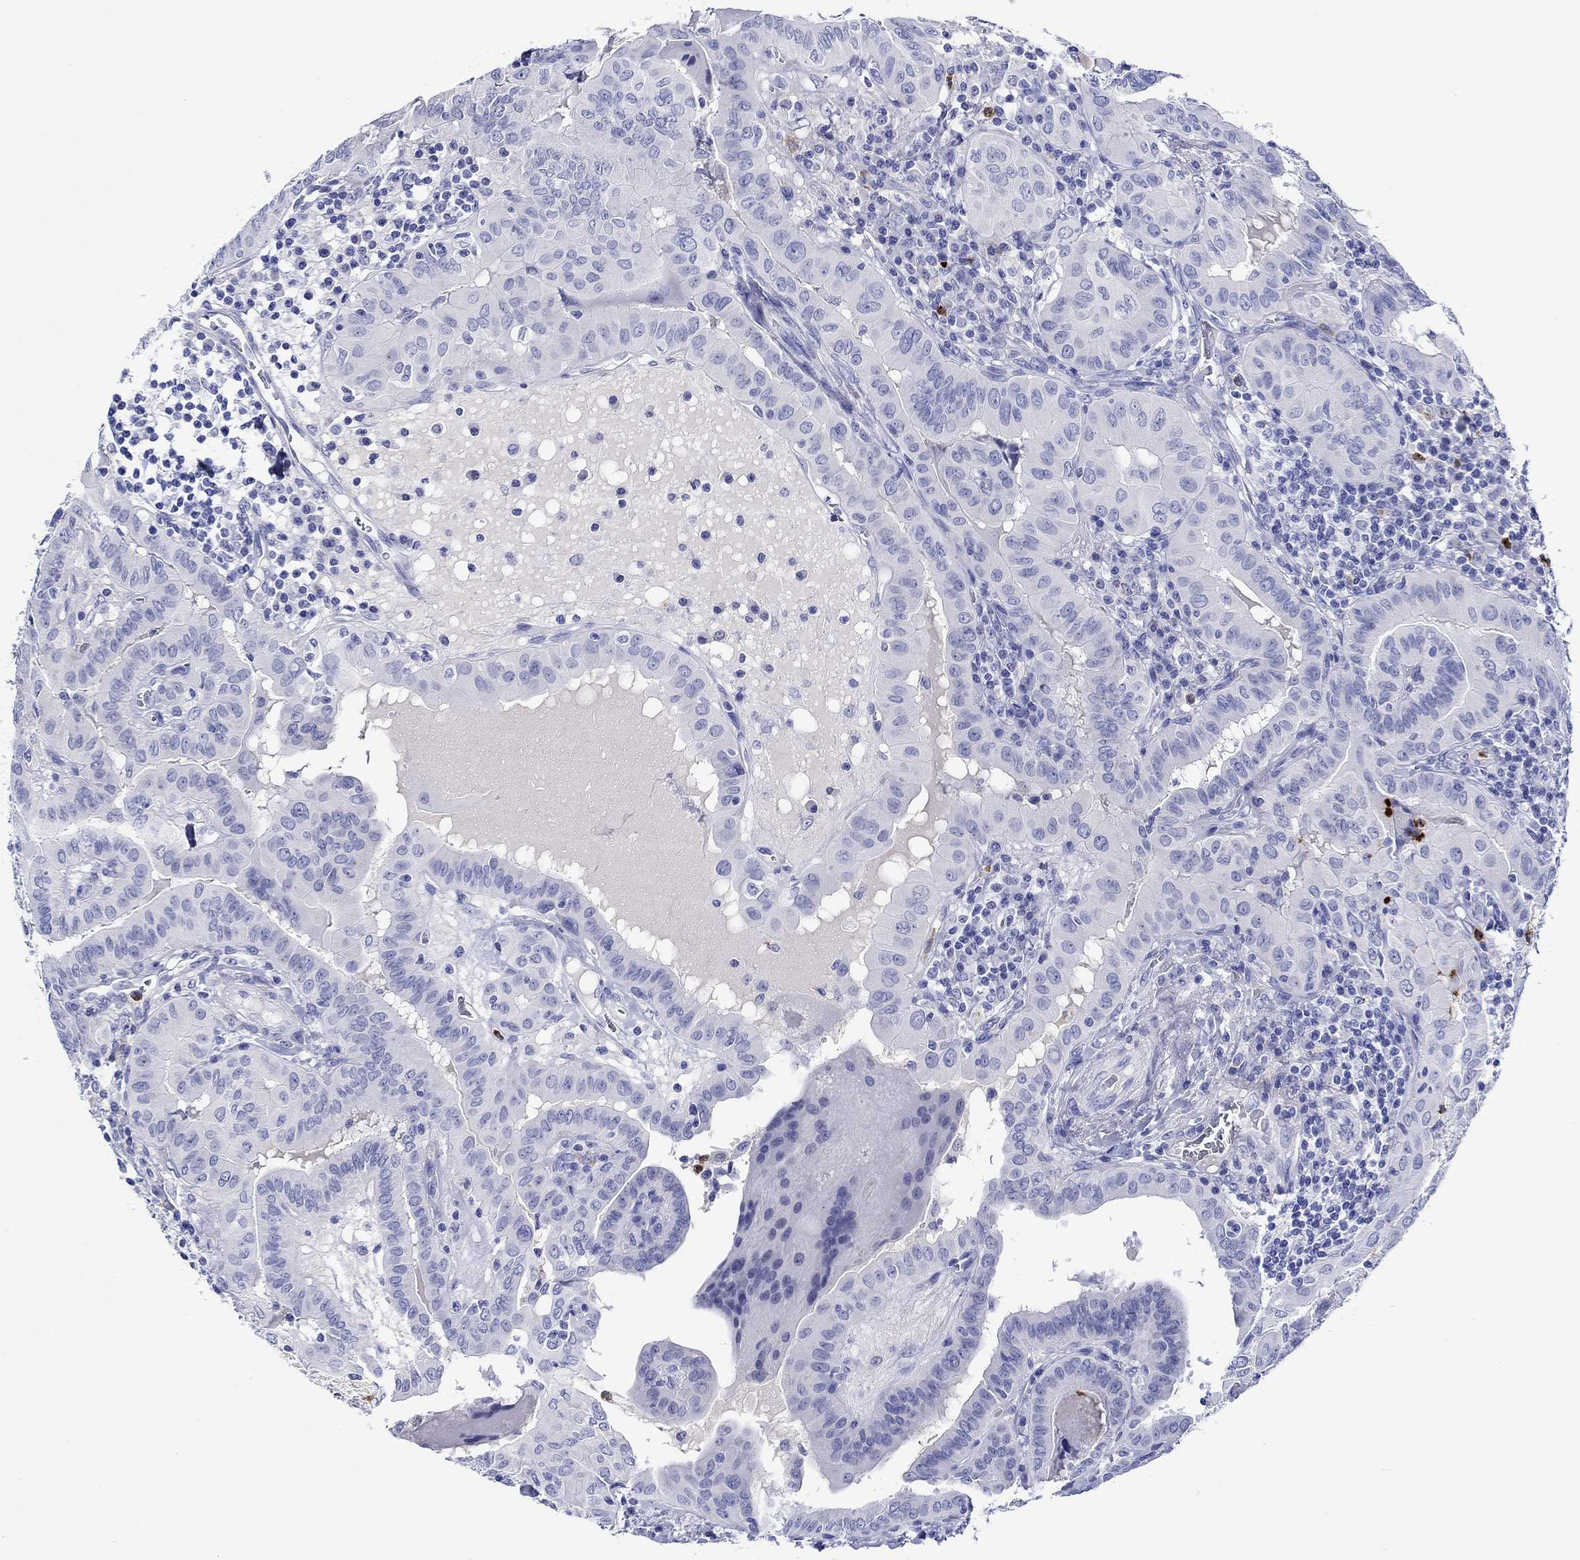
{"staining": {"intensity": "negative", "quantity": "none", "location": "none"}, "tissue": "thyroid cancer", "cell_type": "Tumor cells", "image_type": "cancer", "snomed": [{"axis": "morphology", "description": "Papillary adenocarcinoma, NOS"}, {"axis": "topography", "description": "Thyroid gland"}], "caption": "Histopathology image shows no significant protein expression in tumor cells of thyroid cancer (papillary adenocarcinoma).", "gene": "EPX", "patient": {"sex": "female", "age": 37}}